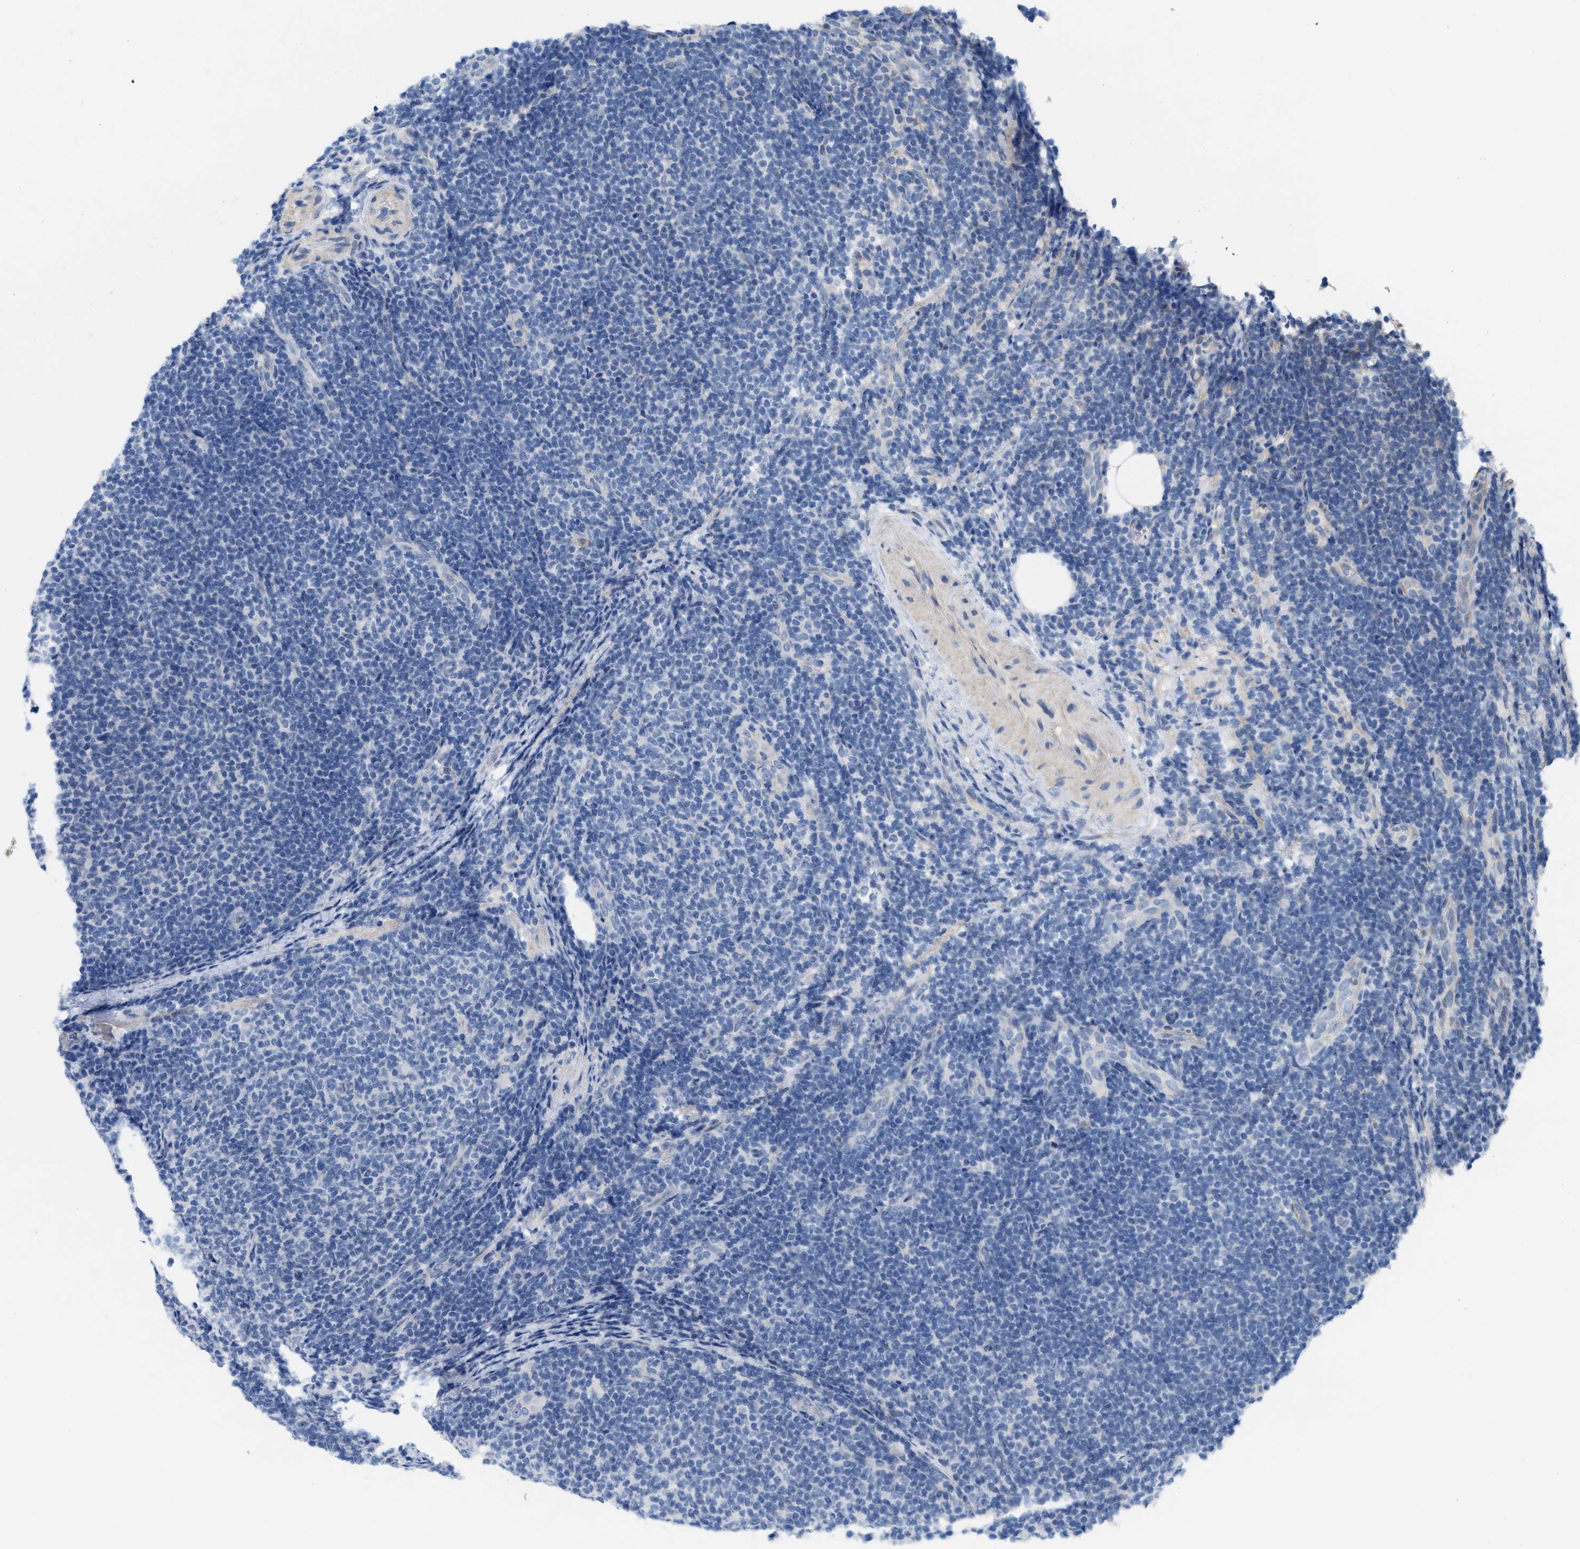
{"staining": {"intensity": "negative", "quantity": "none", "location": "none"}, "tissue": "lymphoma", "cell_type": "Tumor cells", "image_type": "cancer", "snomed": [{"axis": "morphology", "description": "Malignant lymphoma, non-Hodgkin's type, Low grade"}, {"axis": "topography", "description": "Lymph node"}], "caption": "There is no significant staining in tumor cells of malignant lymphoma, non-Hodgkin's type (low-grade). The staining was performed using DAB to visualize the protein expression in brown, while the nuclei were stained in blue with hematoxylin (Magnification: 20x).", "gene": "CPA2", "patient": {"sex": "male", "age": 66}}